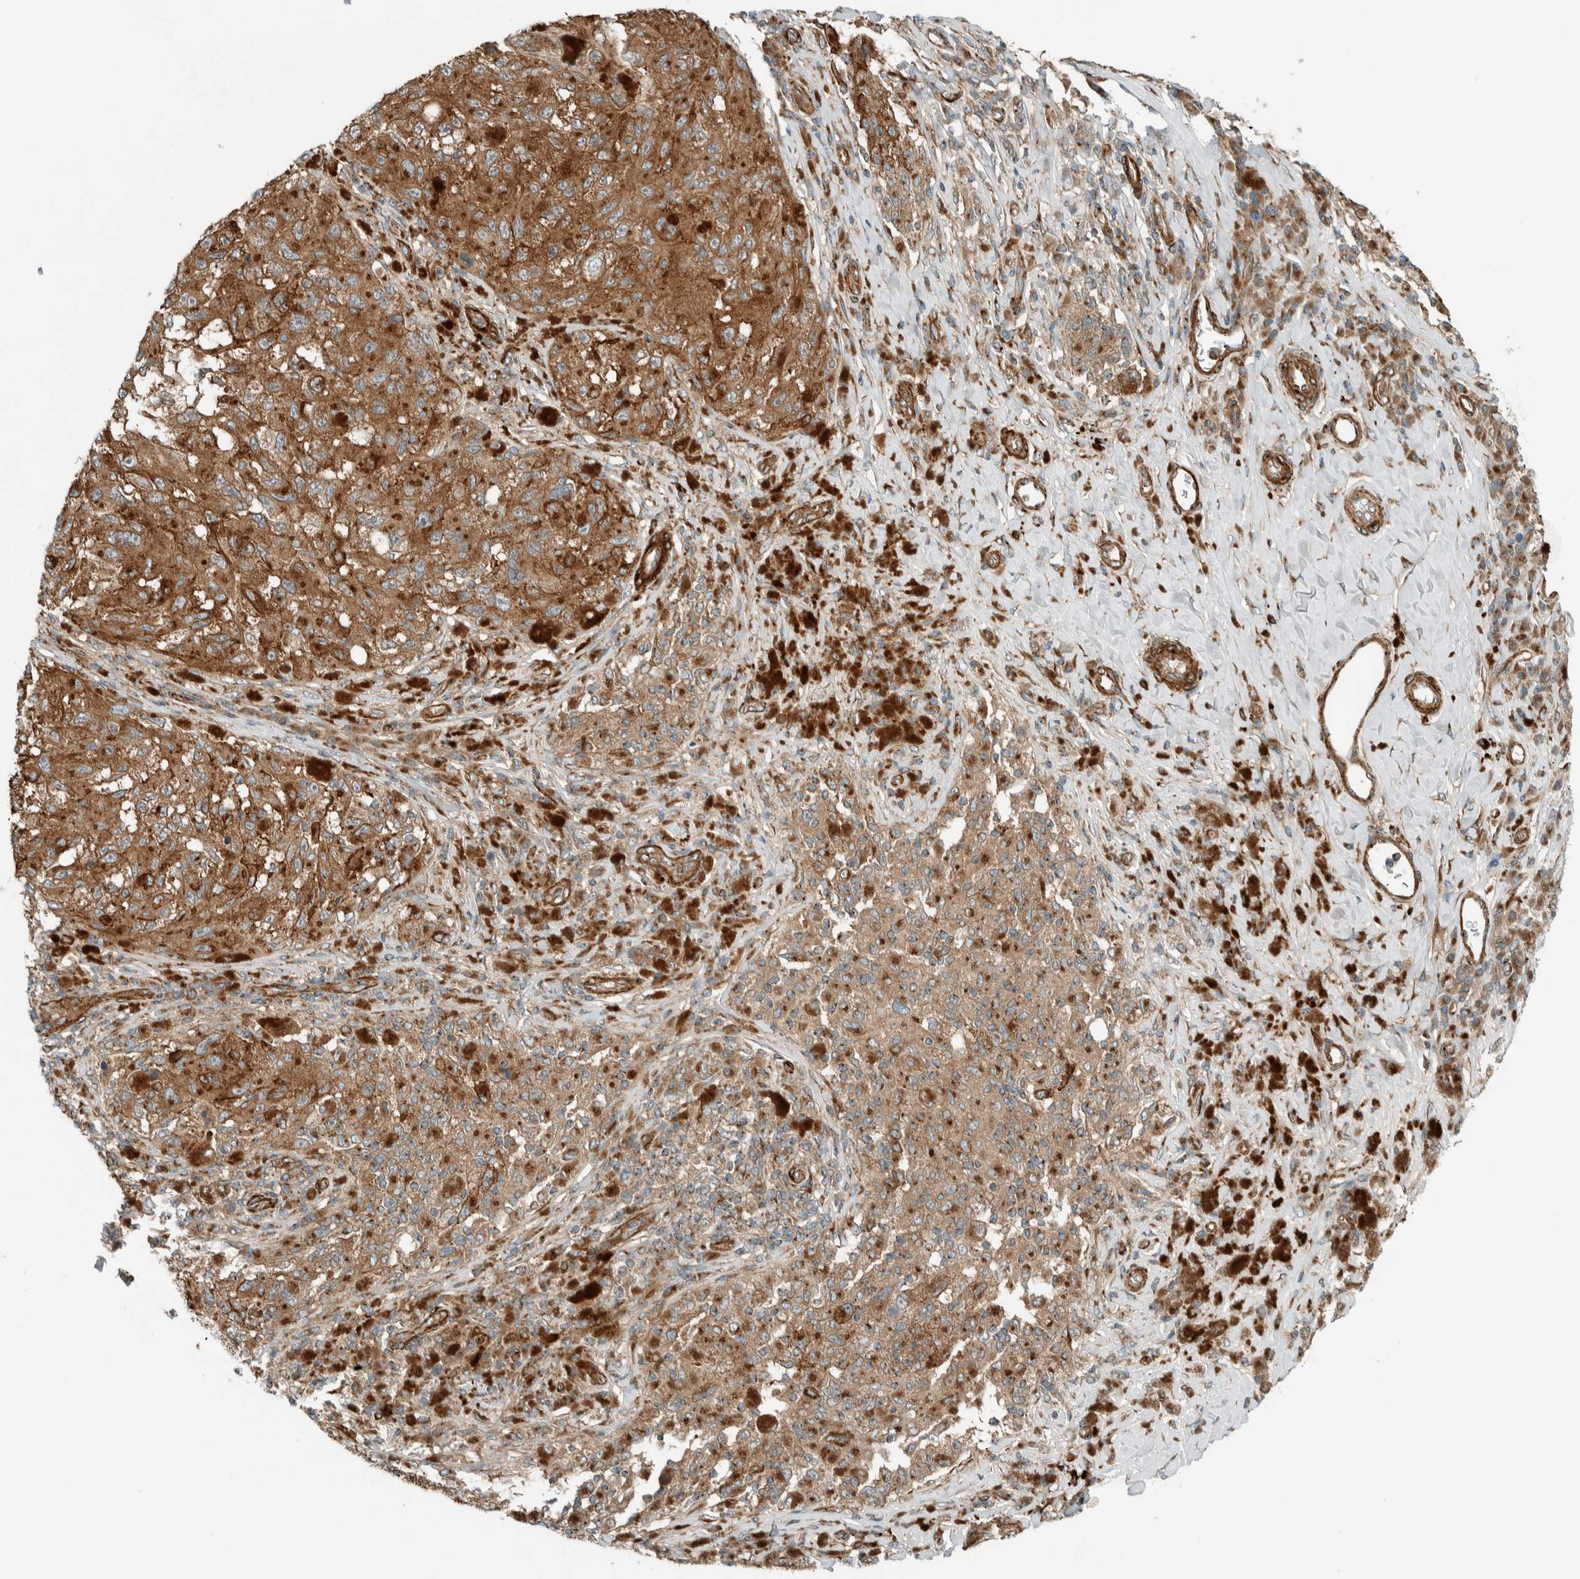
{"staining": {"intensity": "moderate", "quantity": ">75%", "location": "cytoplasmic/membranous"}, "tissue": "melanoma", "cell_type": "Tumor cells", "image_type": "cancer", "snomed": [{"axis": "morphology", "description": "Malignant melanoma, NOS"}, {"axis": "topography", "description": "Skin"}], "caption": "High-magnification brightfield microscopy of malignant melanoma stained with DAB (3,3'-diaminobenzidine) (brown) and counterstained with hematoxylin (blue). tumor cells exhibit moderate cytoplasmic/membranous expression is identified in about>75% of cells. Immunohistochemistry stains the protein in brown and the nuclei are stained blue.", "gene": "EXOC7", "patient": {"sex": "female", "age": 73}}